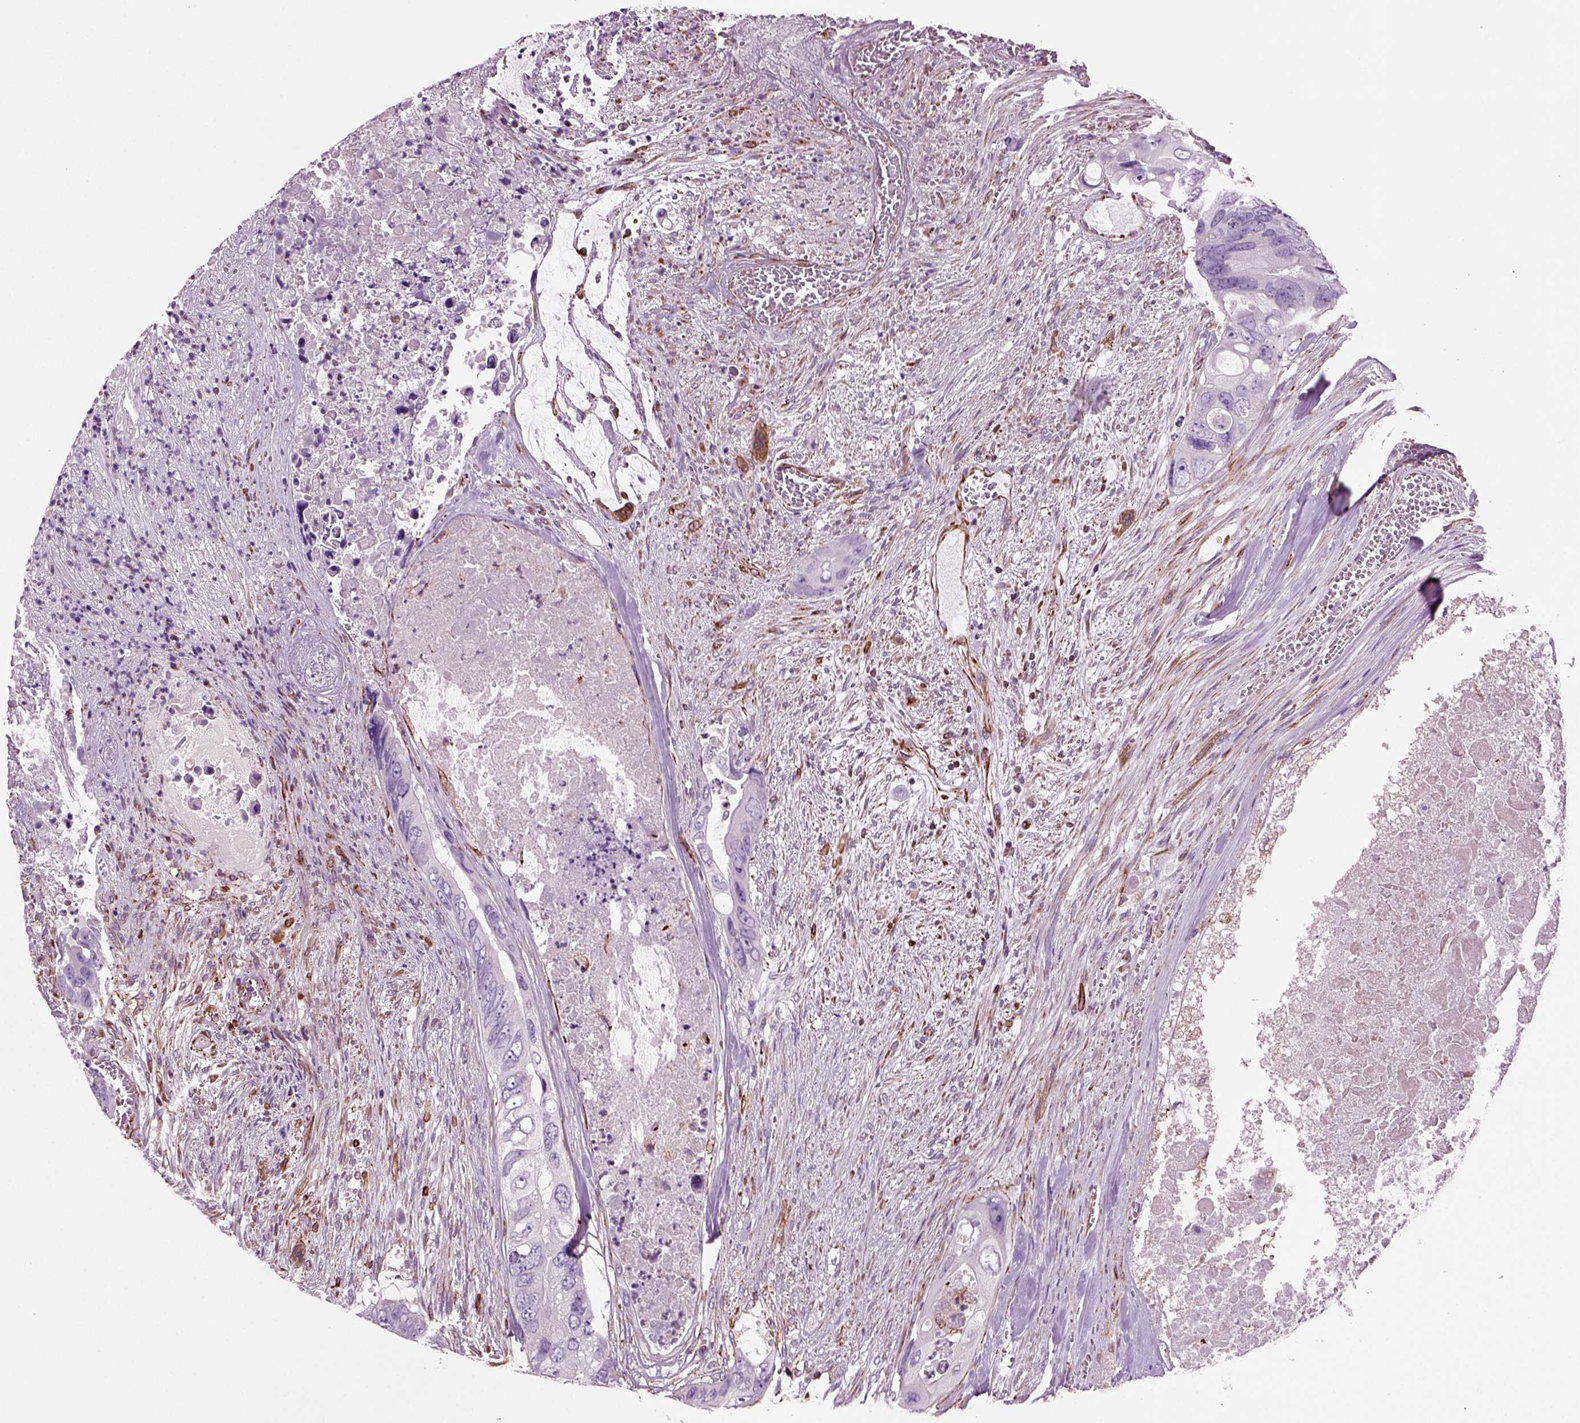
{"staining": {"intensity": "negative", "quantity": "none", "location": "none"}, "tissue": "colorectal cancer", "cell_type": "Tumor cells", "image_type": "cancer", "snomed": [{"axis": "morphology", "description": "Adenocarcinoma, NOS"}, {"axis": "topography", "description": "Rectum"}], "caption": "Protein analysis of colorectal cancer (adenocarcinoma) shows no significant expression in tumor cells.", "gene": "ACER3", "patient": {"sex": "male", "age": 63}}